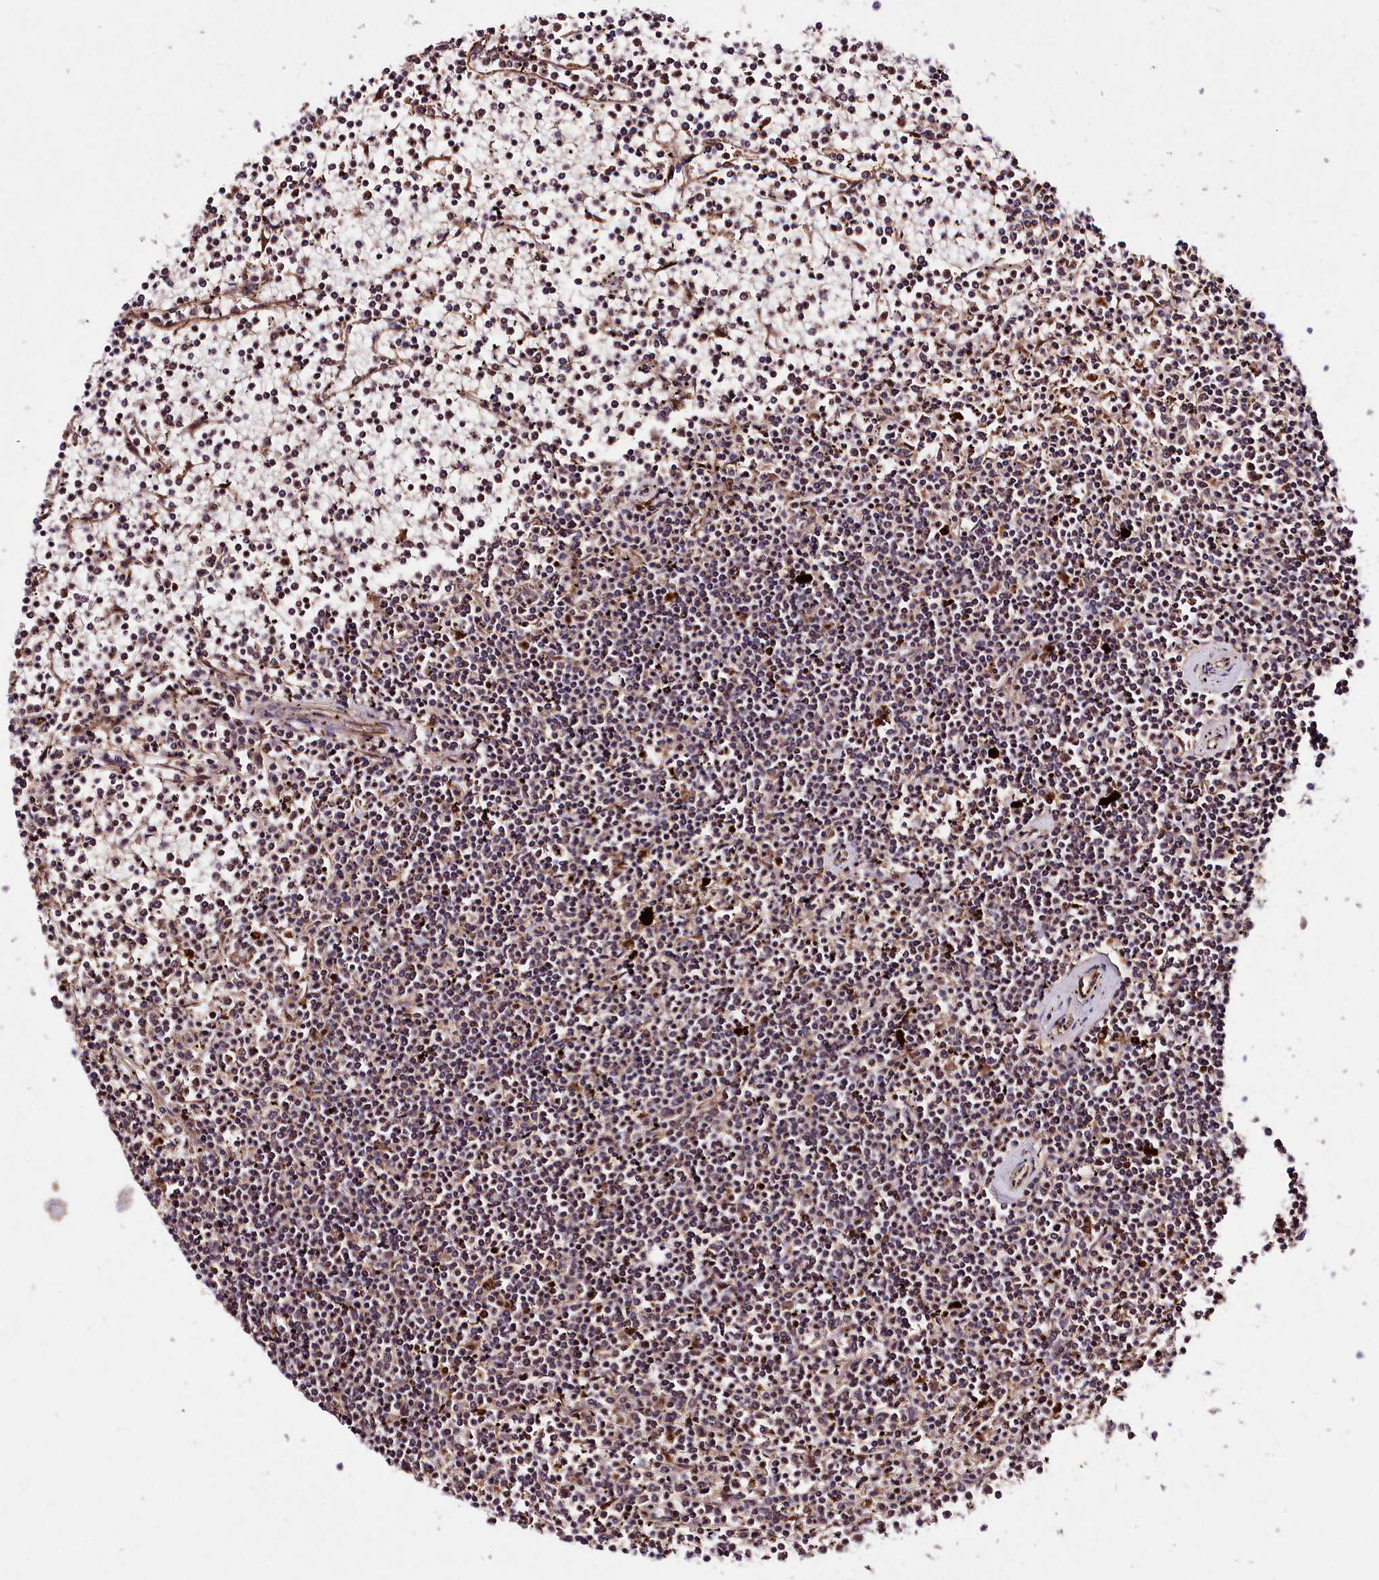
{"staining": {"intensity": "moderate", "quantity": "<25%", "location": "cytoplasmic/membranous,nuclear"}, "tissue": "lymphoma", "cell_type": "Tumor cells", "image_type": "cancer", "snomed": [{"axis": "morphology", "description": "Malignant lymphoma, non-Hodgkin's type, Low grade"}, {"axis": "topography", "description": "Spleen"}], "caption": "Lymphoma tissue reveals moderate cytoplasmic/membranous and nuclear expression in about <25% of tumor cells, visualized by immunohistochemistry. The protein of interest is stained brown, and the nuclei are stained in blue (DAB IHC with brightfield microscopy, high magnification).", "gene": "TNPO3", "patient": {"sex": "female", "age": 19}}